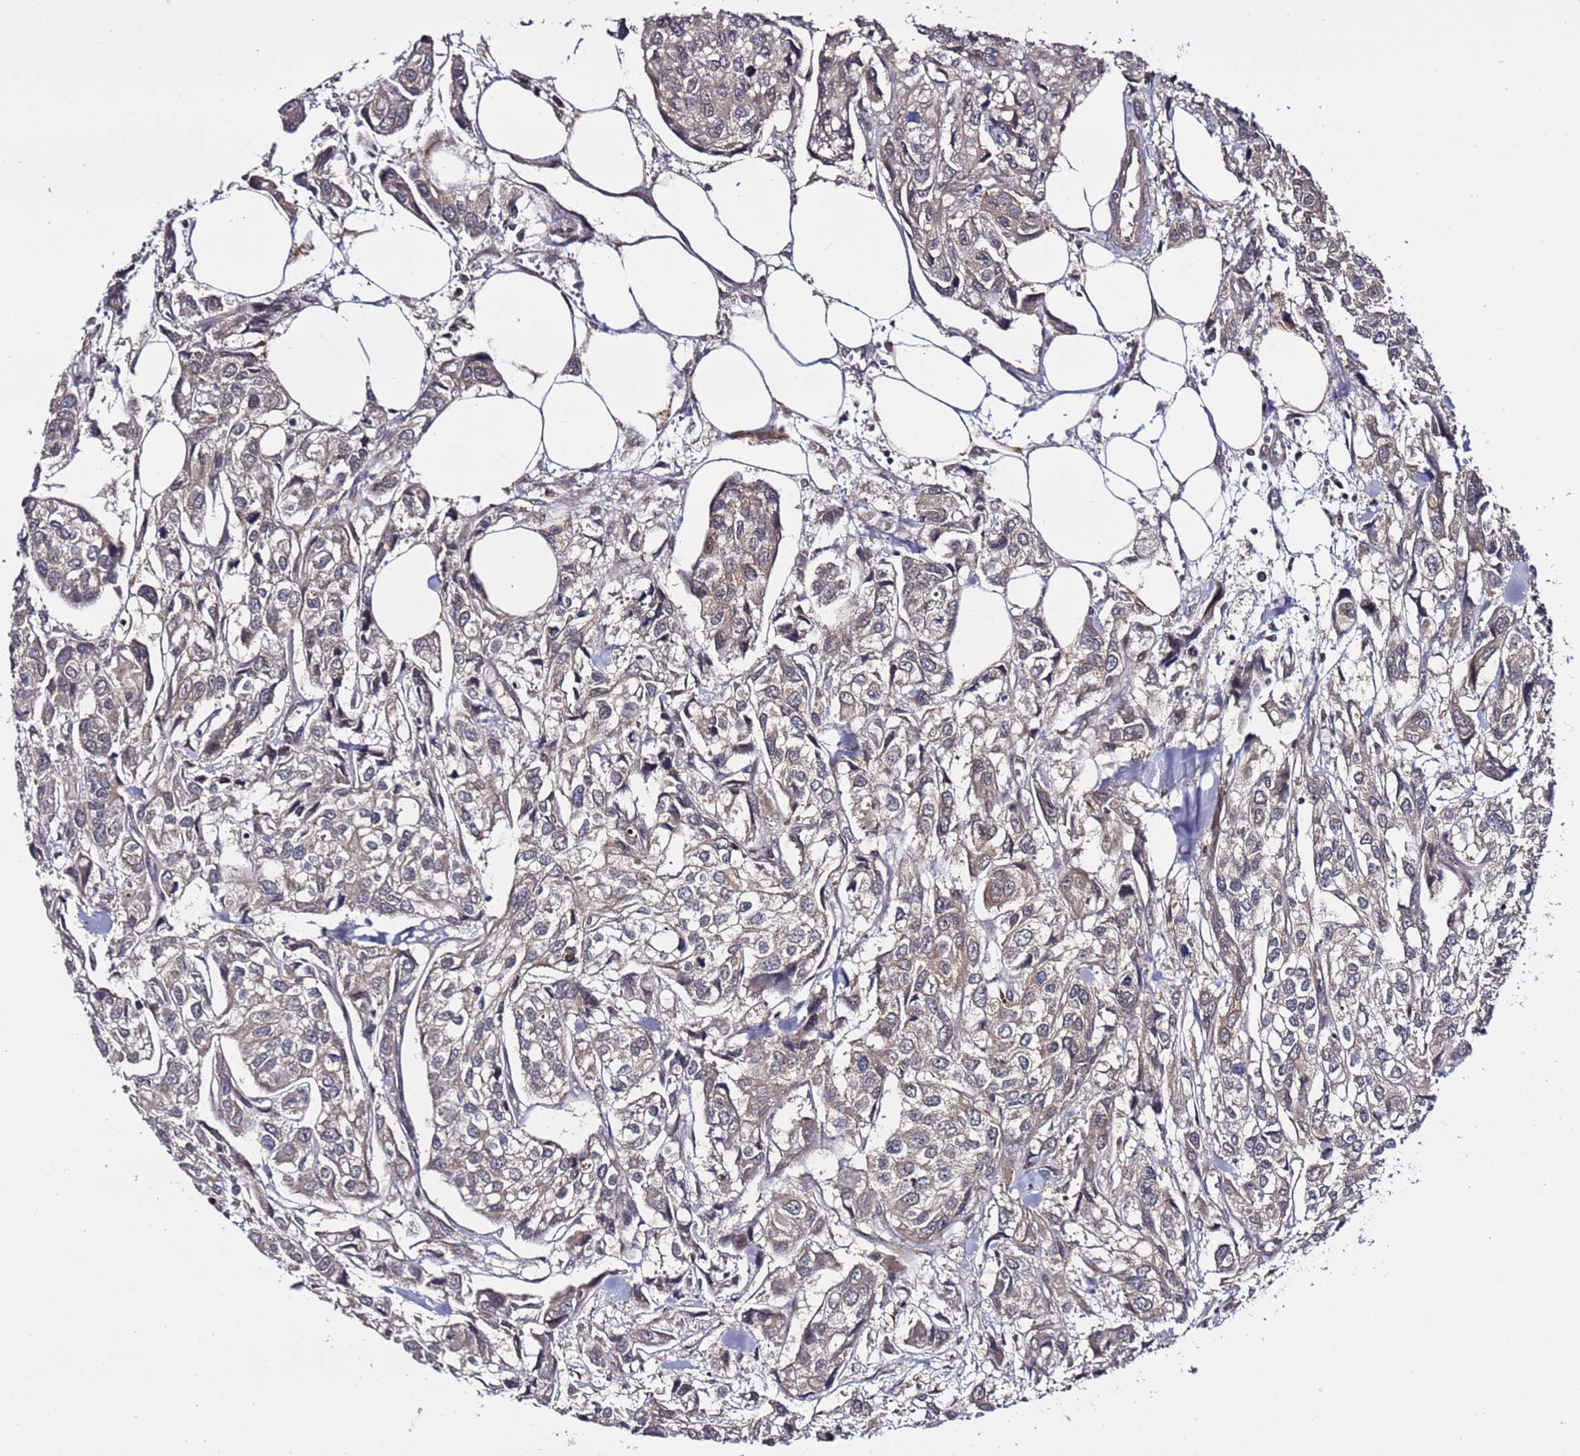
{"staining": {"intensity": "weak", "quantity": "25%-75%", "location": "cytoplasmic/membranous"}, "tissue": "urothelial cancer", "cell_type": "Tumor cells", "image_type": "cancer", "snomed": [{"axis": "morphology", "description": "Urothelial carcinoma, High grade"}, {"axis": "topography", "description": "Urinary bladder"}], "caption": "Human urothelial carcinoma (high-grade) stained for a protein (brown) reveals weak cytoplasmic/membranous positive expression in about 25%-75% of tumor cells.", "gene": "POLR2D", "patient": {"sex": "male", "age": 67}}